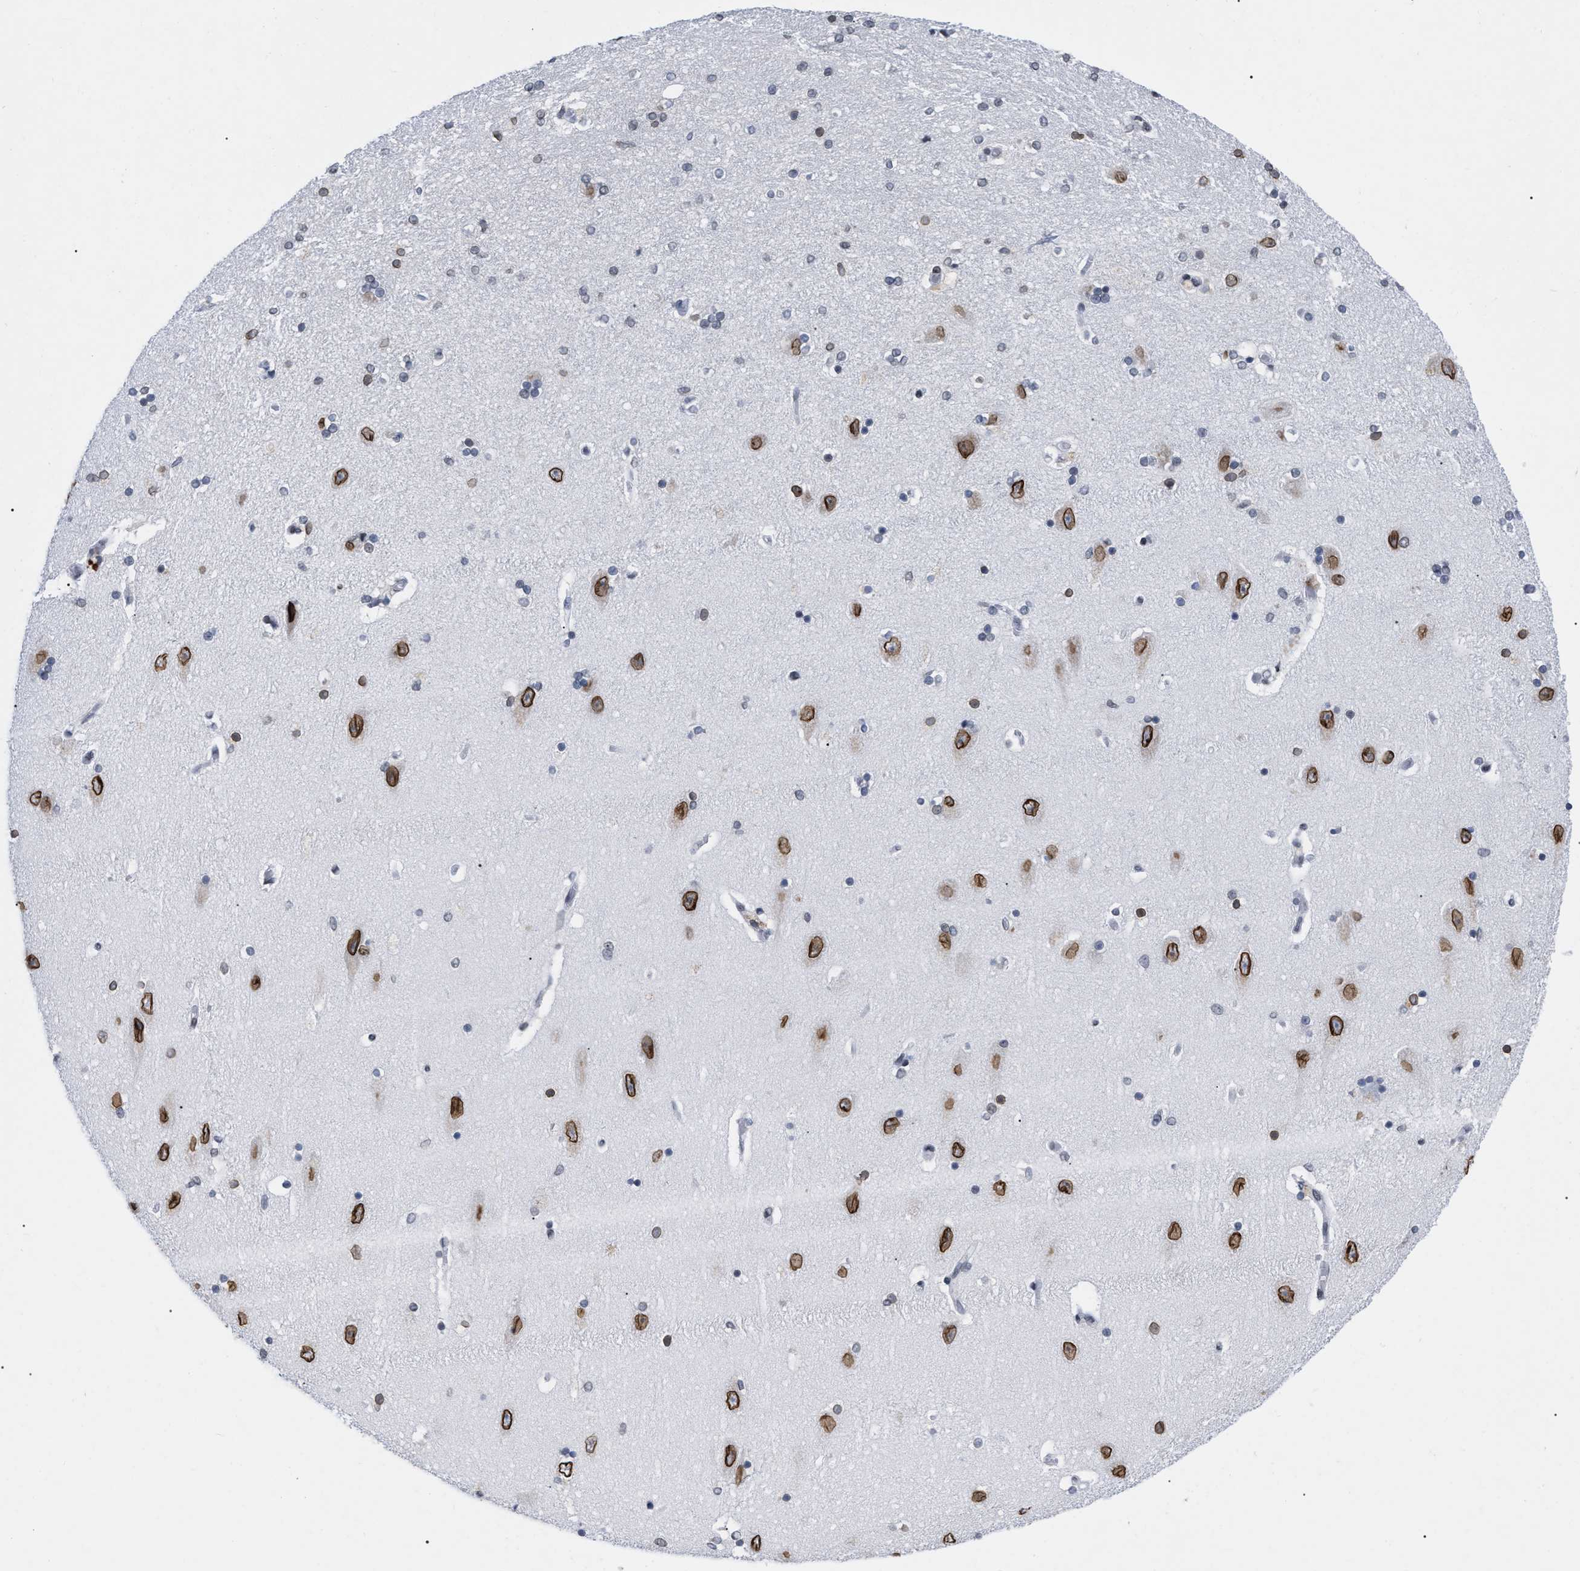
{"staining": {"intensity": "weak", "quantity": "<25%", "location": "cytoplasmic/membranous,nuclear"}, "tissue": "hippocampus", "cell_type": "Glial cells", "image_type": "normal", "snomed": [{"axis": "morphology", "description": "Normal tissue, NOS"}, {"axis": "topography", "description": "Hippocampus"}], "caption": "Normal hippocampus was stained to show a protein in brown. There is no significant expression in glial cells. Brightfield microscopy of IHC stained with DAB (3,3'-diaminobenzidine) (brown) and hematoxylin (blue), captured at high magnification.", "gene": "TPR", "patient": {"sex": "female", "age": 54}}